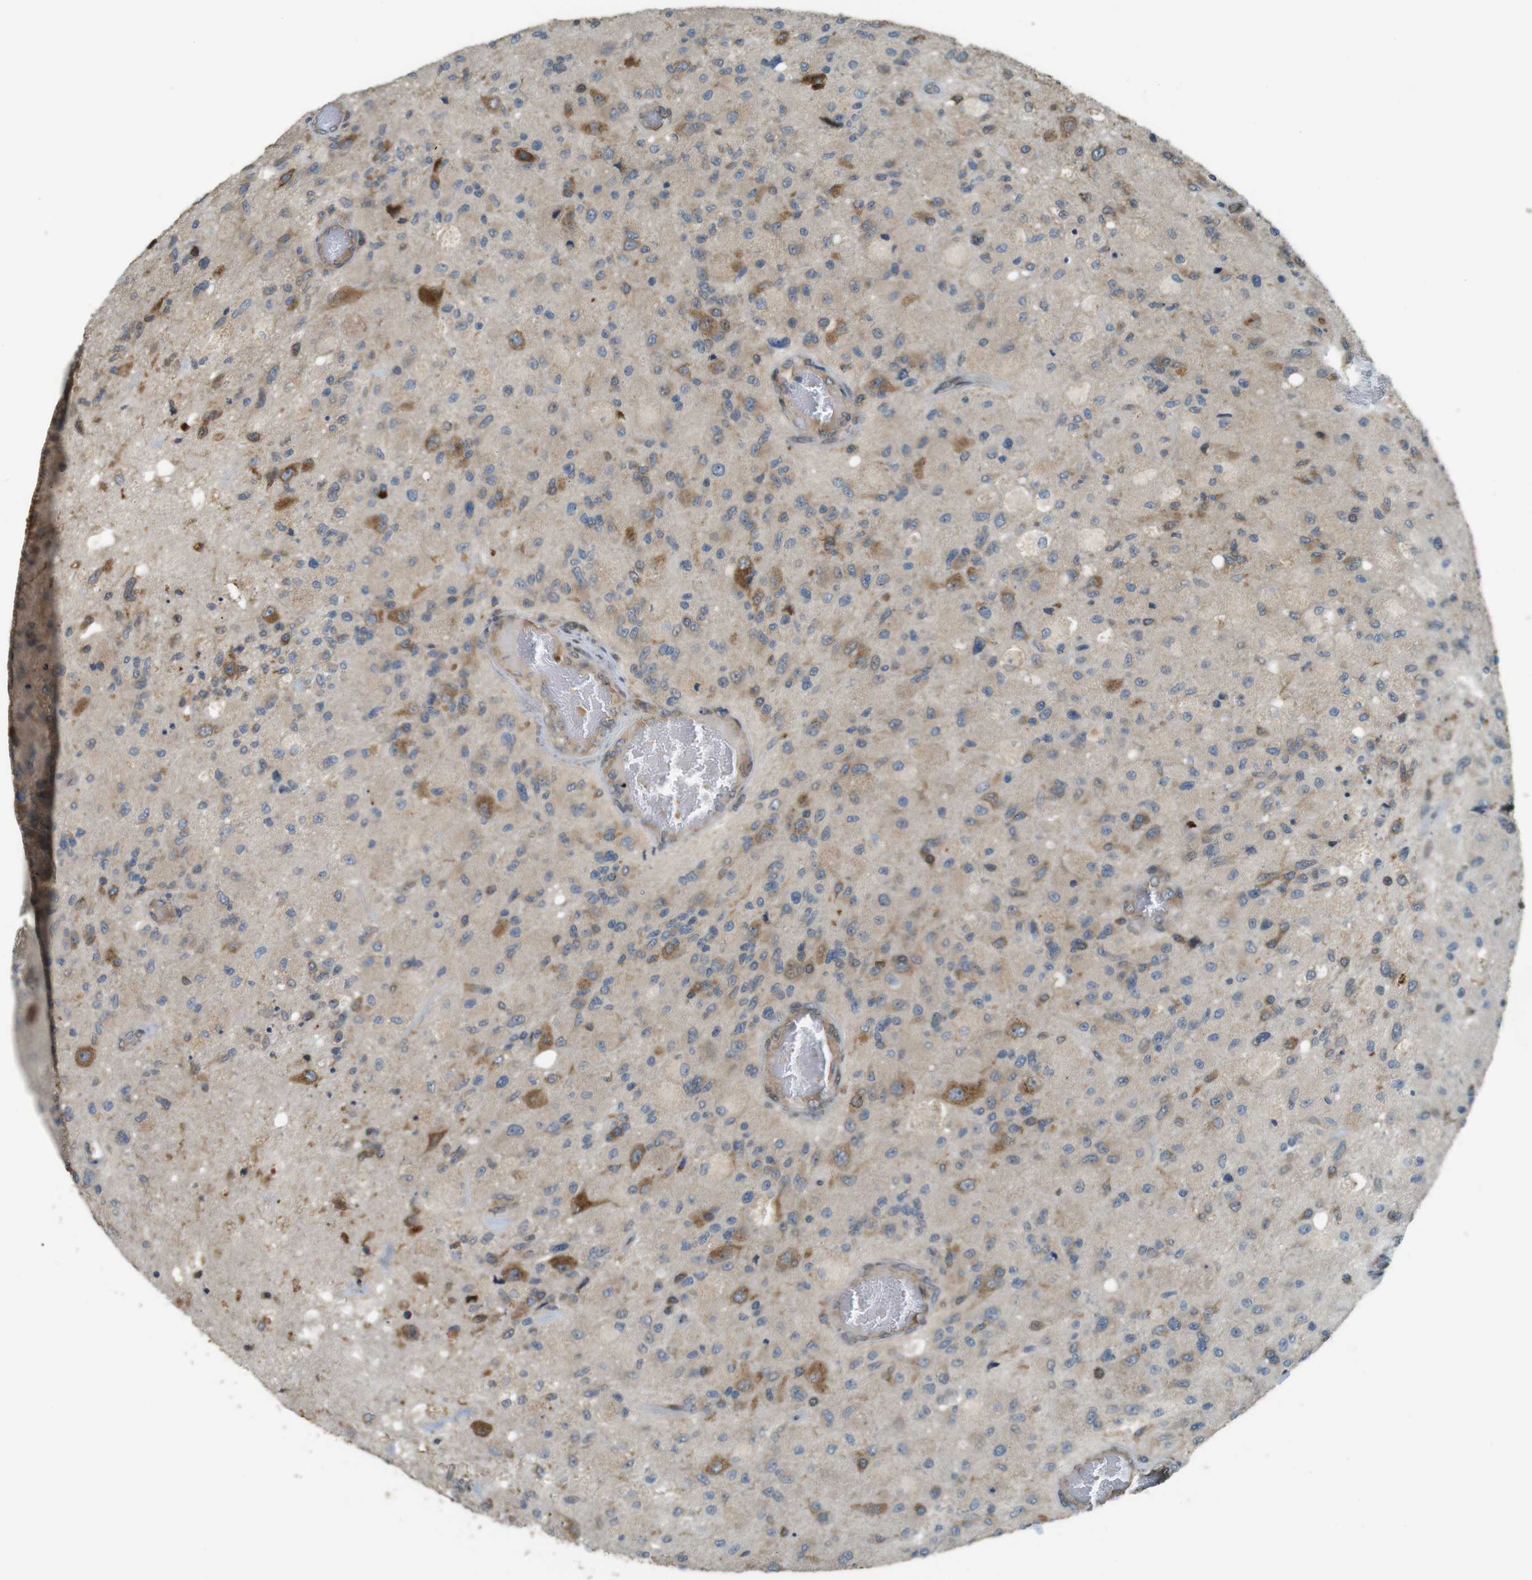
{"staining": {"intensity": "moderate", "quantity": "25%-75%", "location": "cytoplasmic/membranous"}, "tissue": "glioma", "cell_type": "Tumor cells", "image_type": "cancer", "snomed": [{"axis": "morphology", "description": "Normal tissue, NOS"}, {"axis": "morphology", "description": "Glioma, malignant, High grade"}, {"axis": "topography", "description": "Cerebral cortex"}], "caption": "This image shows IHC staining of glioma, with medium moderate cytoplasmic/membranous staining in about 25%-75% of tumor cells.", "gene": "TMED4", "patient": {"sex": "male", "age": 77}}